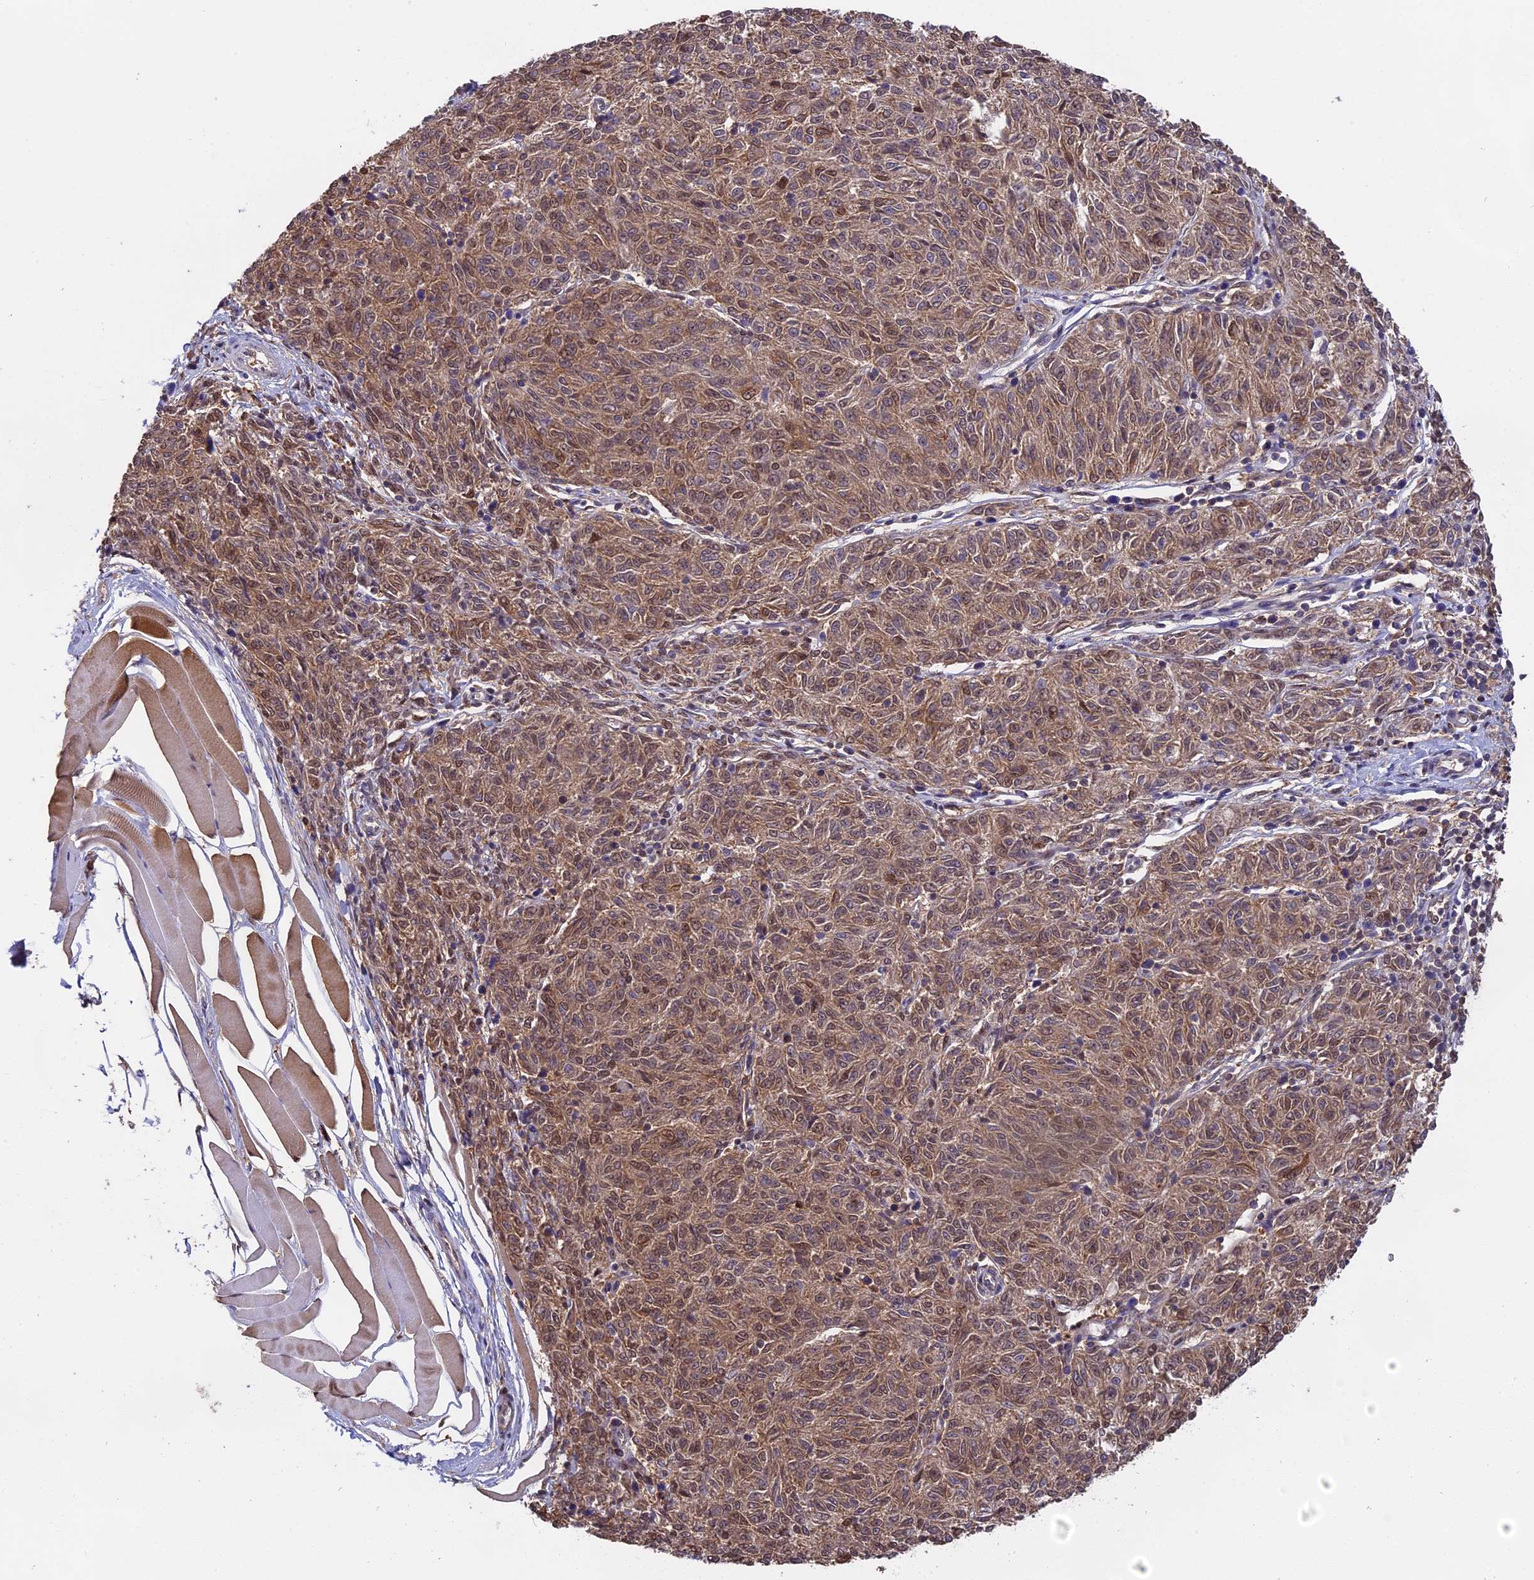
{"staining": {"intensity": "moderate", "quantity": ">75%", "location": "cytoplasmic/membranous,nuclear"}, "tissue": "melanoma", "cell_type": "Tumor cells", "image_type": "cancer", "snomed": [{"axis": "morphology", "description": "Malignant melanoma, NOS"}, {"axis": "topography", "description": "Skin"}], "caption": "Melanoma stained for a protein (brown) shows moderate cytoplasmic/membranous and nuclear positive positivity in about >75% of tumor cells.", "gene": "FAM118B", "patient": {"sex": "female", "age": 72}}